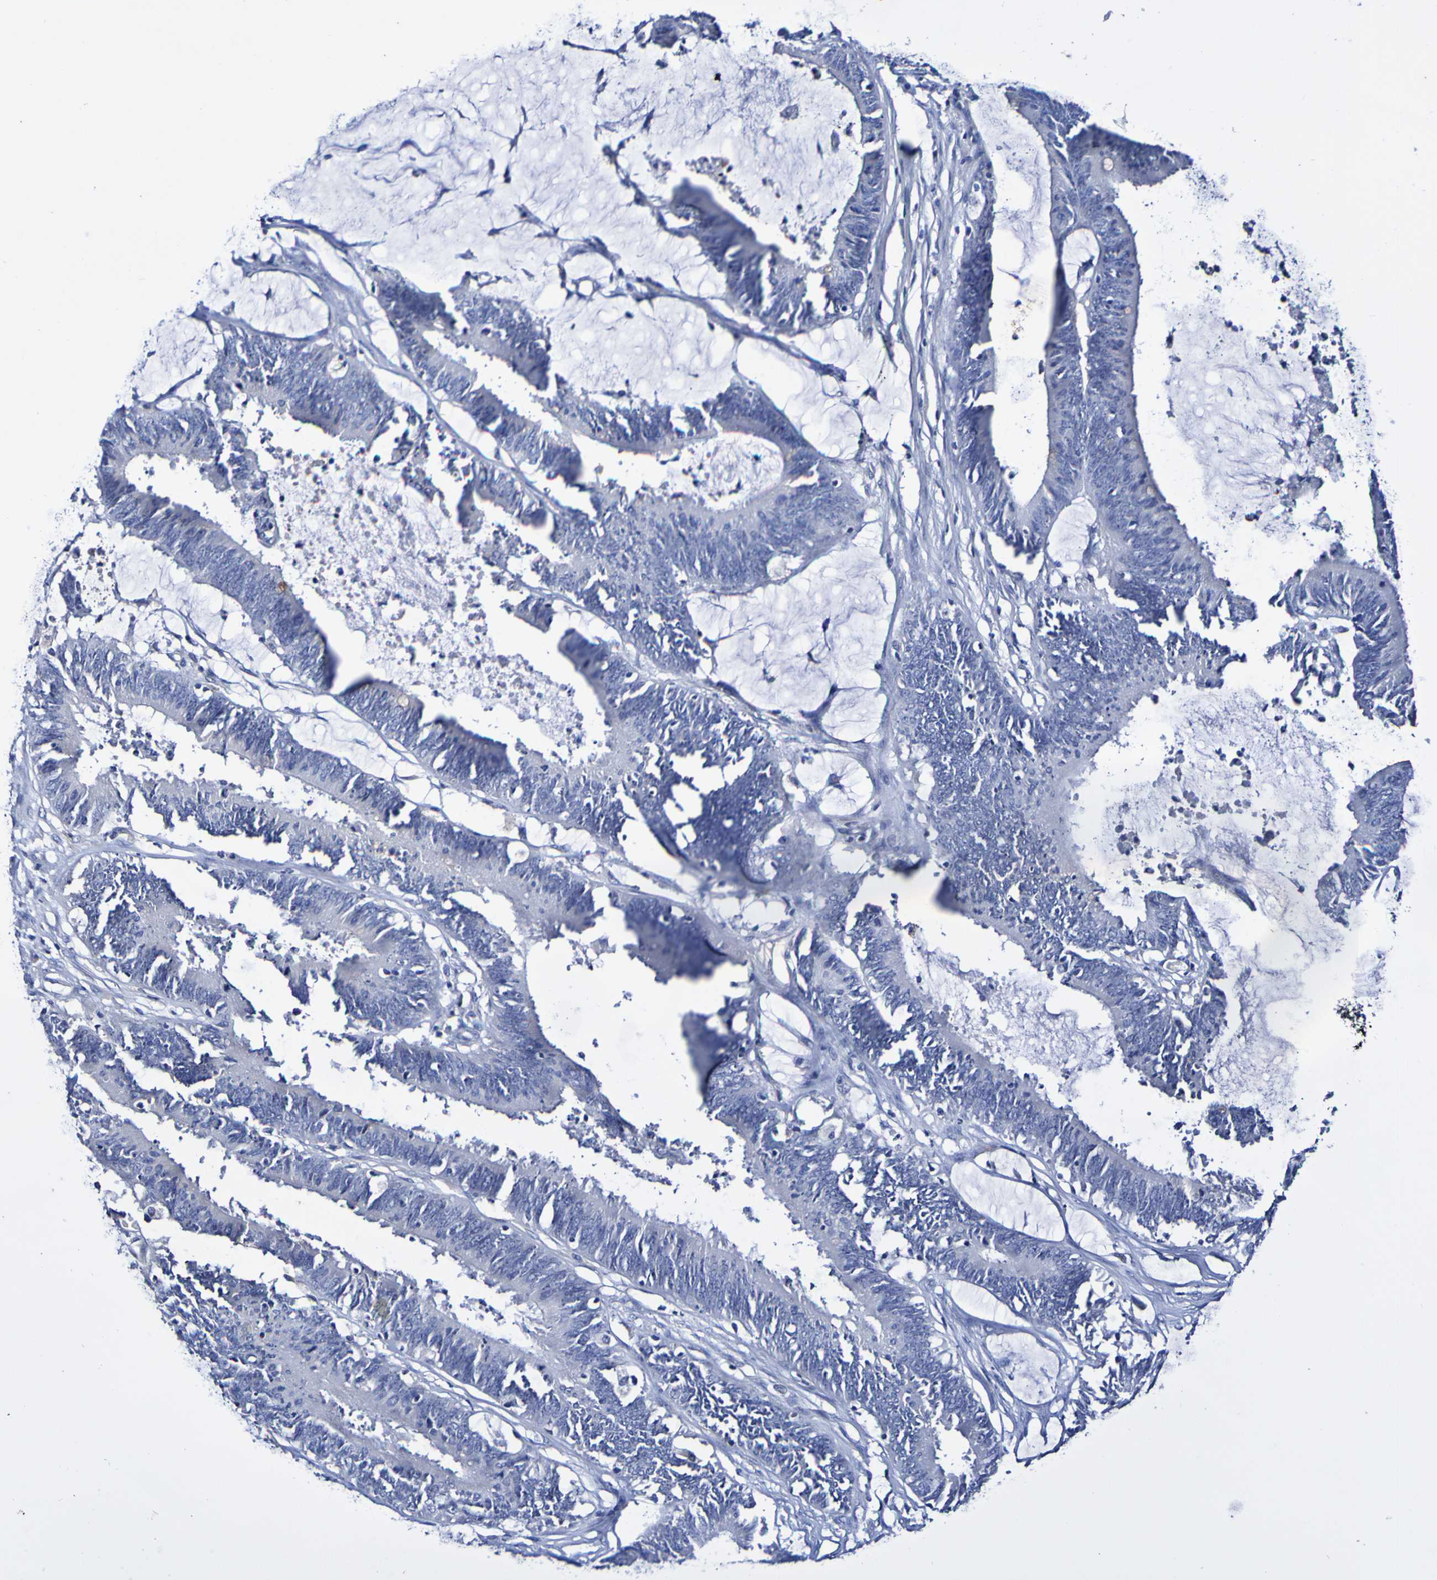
{"staining": {"intensity": "negative", "quantity": "none", "location": "none"}, "tissue": "colorectal cancer", "cell_type": "Tumor cells", "image_type": "cancer", "snomed": [{"axis": "morphology", "description": "Adenocarcinoma, NOS"}, {"axis": "topography", "description": "Rectum"}], "caption": "Protein analysis of adenocarcinoma (colorectal) demonstrates no significant expression in tumor cells.", "gene": "SEZ6", "patient": {"sex": "female", "age": 66}}